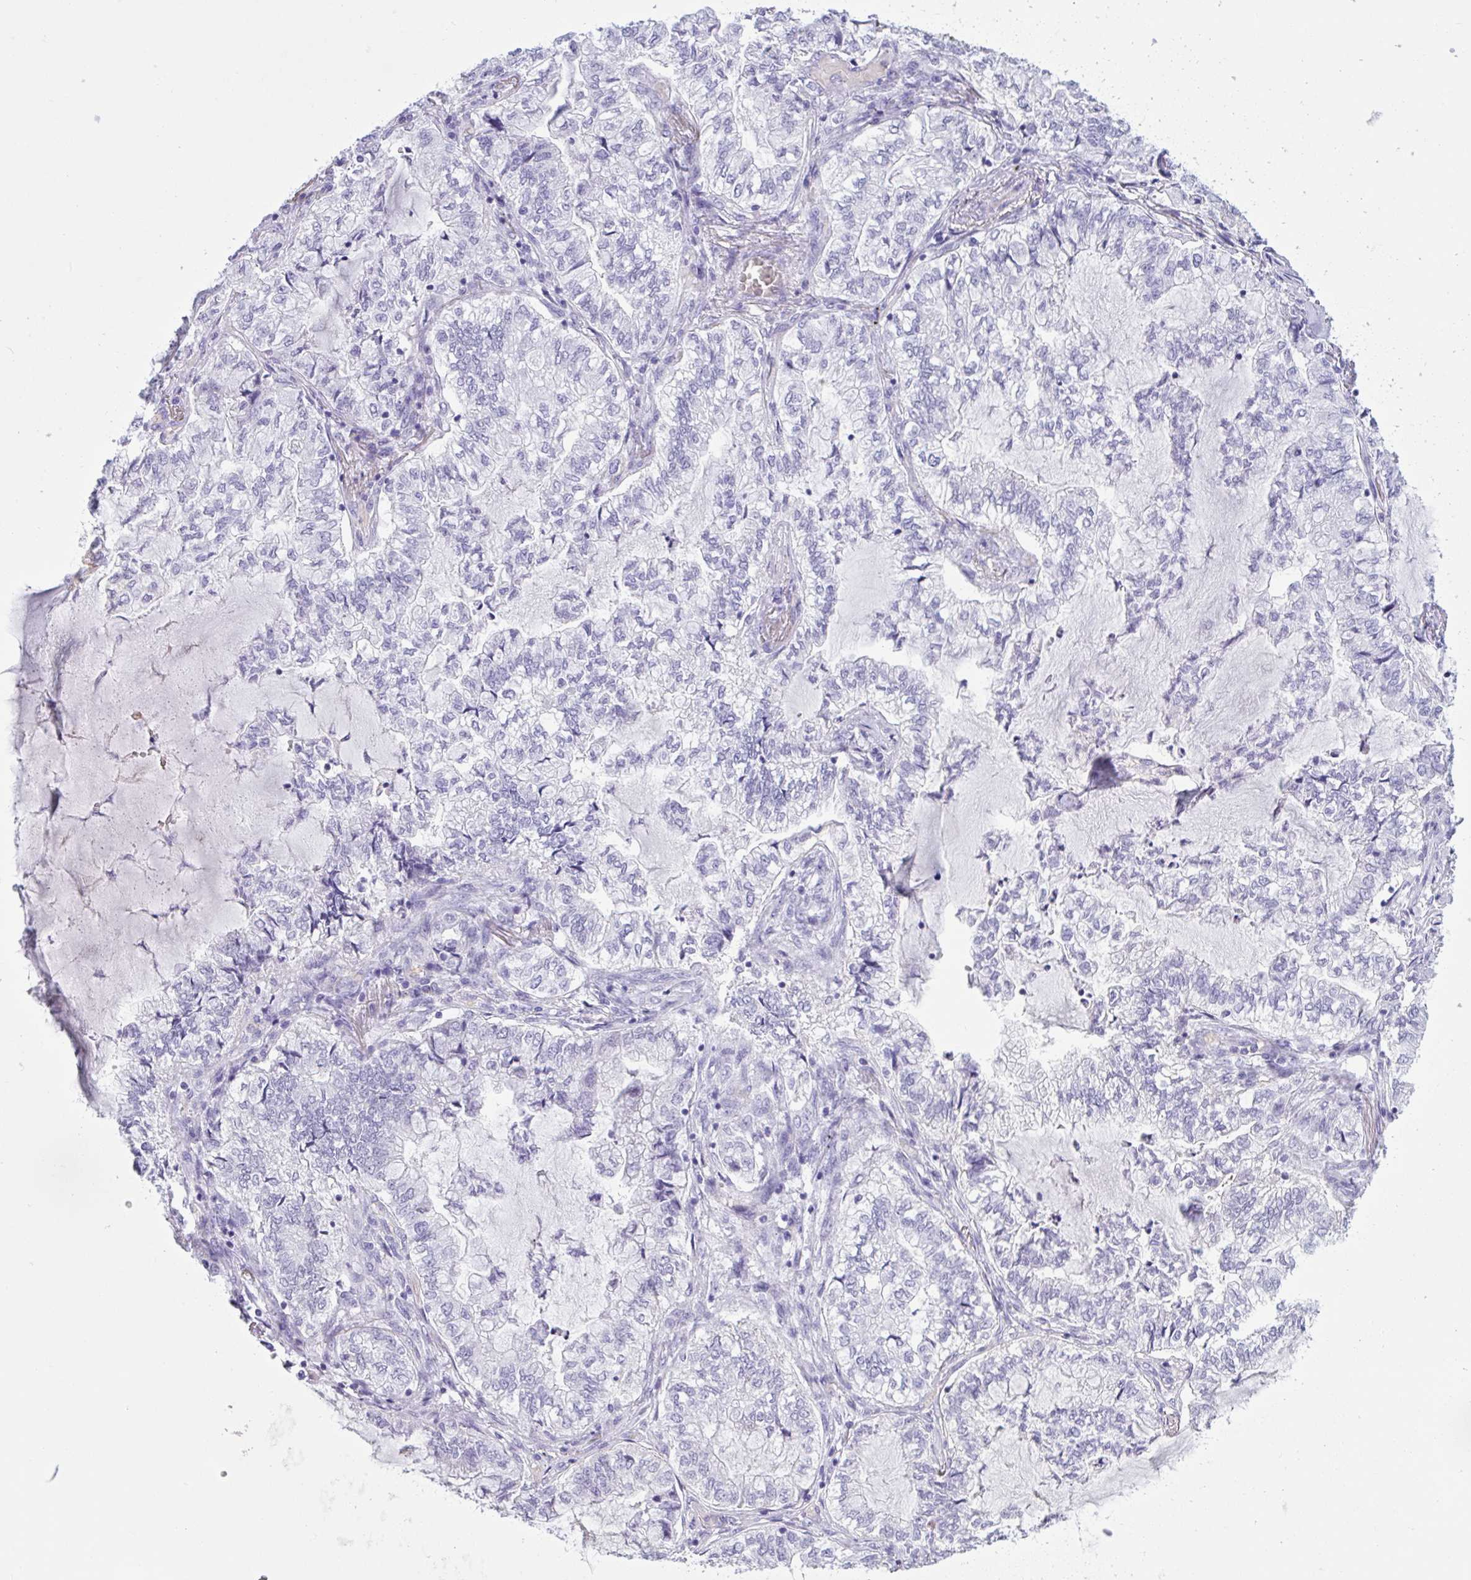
{"staining": {"intensity": "moderate", "quantity": "<25%", "location": "cytoplasmic/membranous"}, "tissue": "lung cancer", "cell_type": "Tumor cells", "image_type": "cancer", "snomed": [{"axis": "morphology", "description": "Adenocarcinoma, NOS"}, {"axis": "topography", "description": "Lymph node"}, {"axis": "topography", "description": "Lung"}], "caption": "IHC micrograph of human adenocarcinoma (lung) stained for a protein (brown), which demonstrates low levels of moderate cytoplasmic/membranous positivity in about <25% of tumor cells.", "gene": "SLC2A1", "patient": {"sex": "male", "age": 66}}